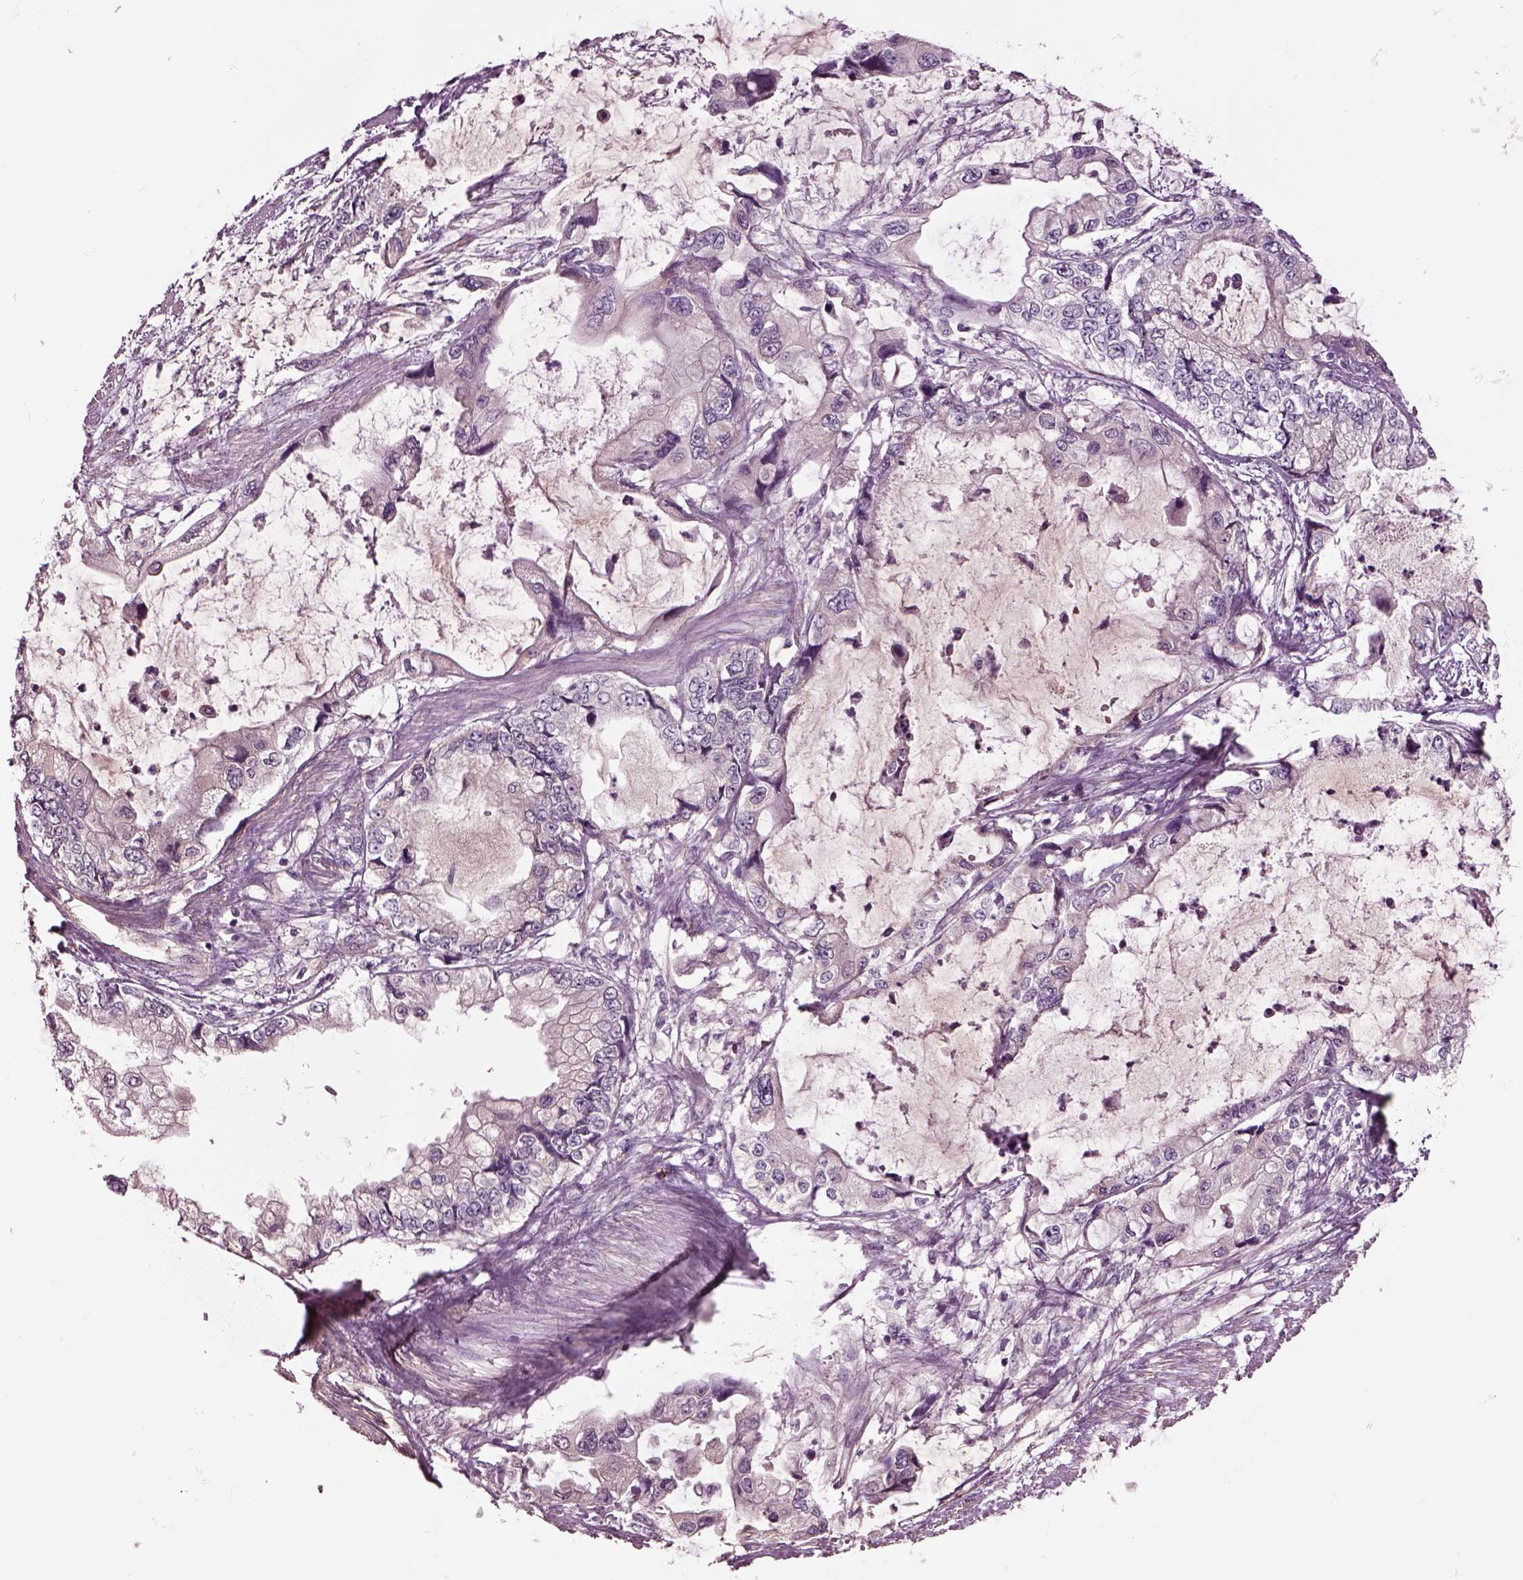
{"staining": {"intensity": "negative", "quantity": "none", "location": "none"}, "tissue": "stomach cancer", "cell_type": "Tumor cells", "image_type": "cancer", "snomed": [{"axis": "morphology", "description": "Adenocarcinoma, NOS"}, {"axis": "topography", "description": "Pancreas"}, {"axis": "topography", "description": "Stomach, upper"}, {"axis": "topography", "description": "Stomach"}], "caption": "Tumor cells are negative for brown protein staining in adenocarcinoma (stomach).", "gene": "HTR1B", "patient": {"sex": "male", "age": 77}}